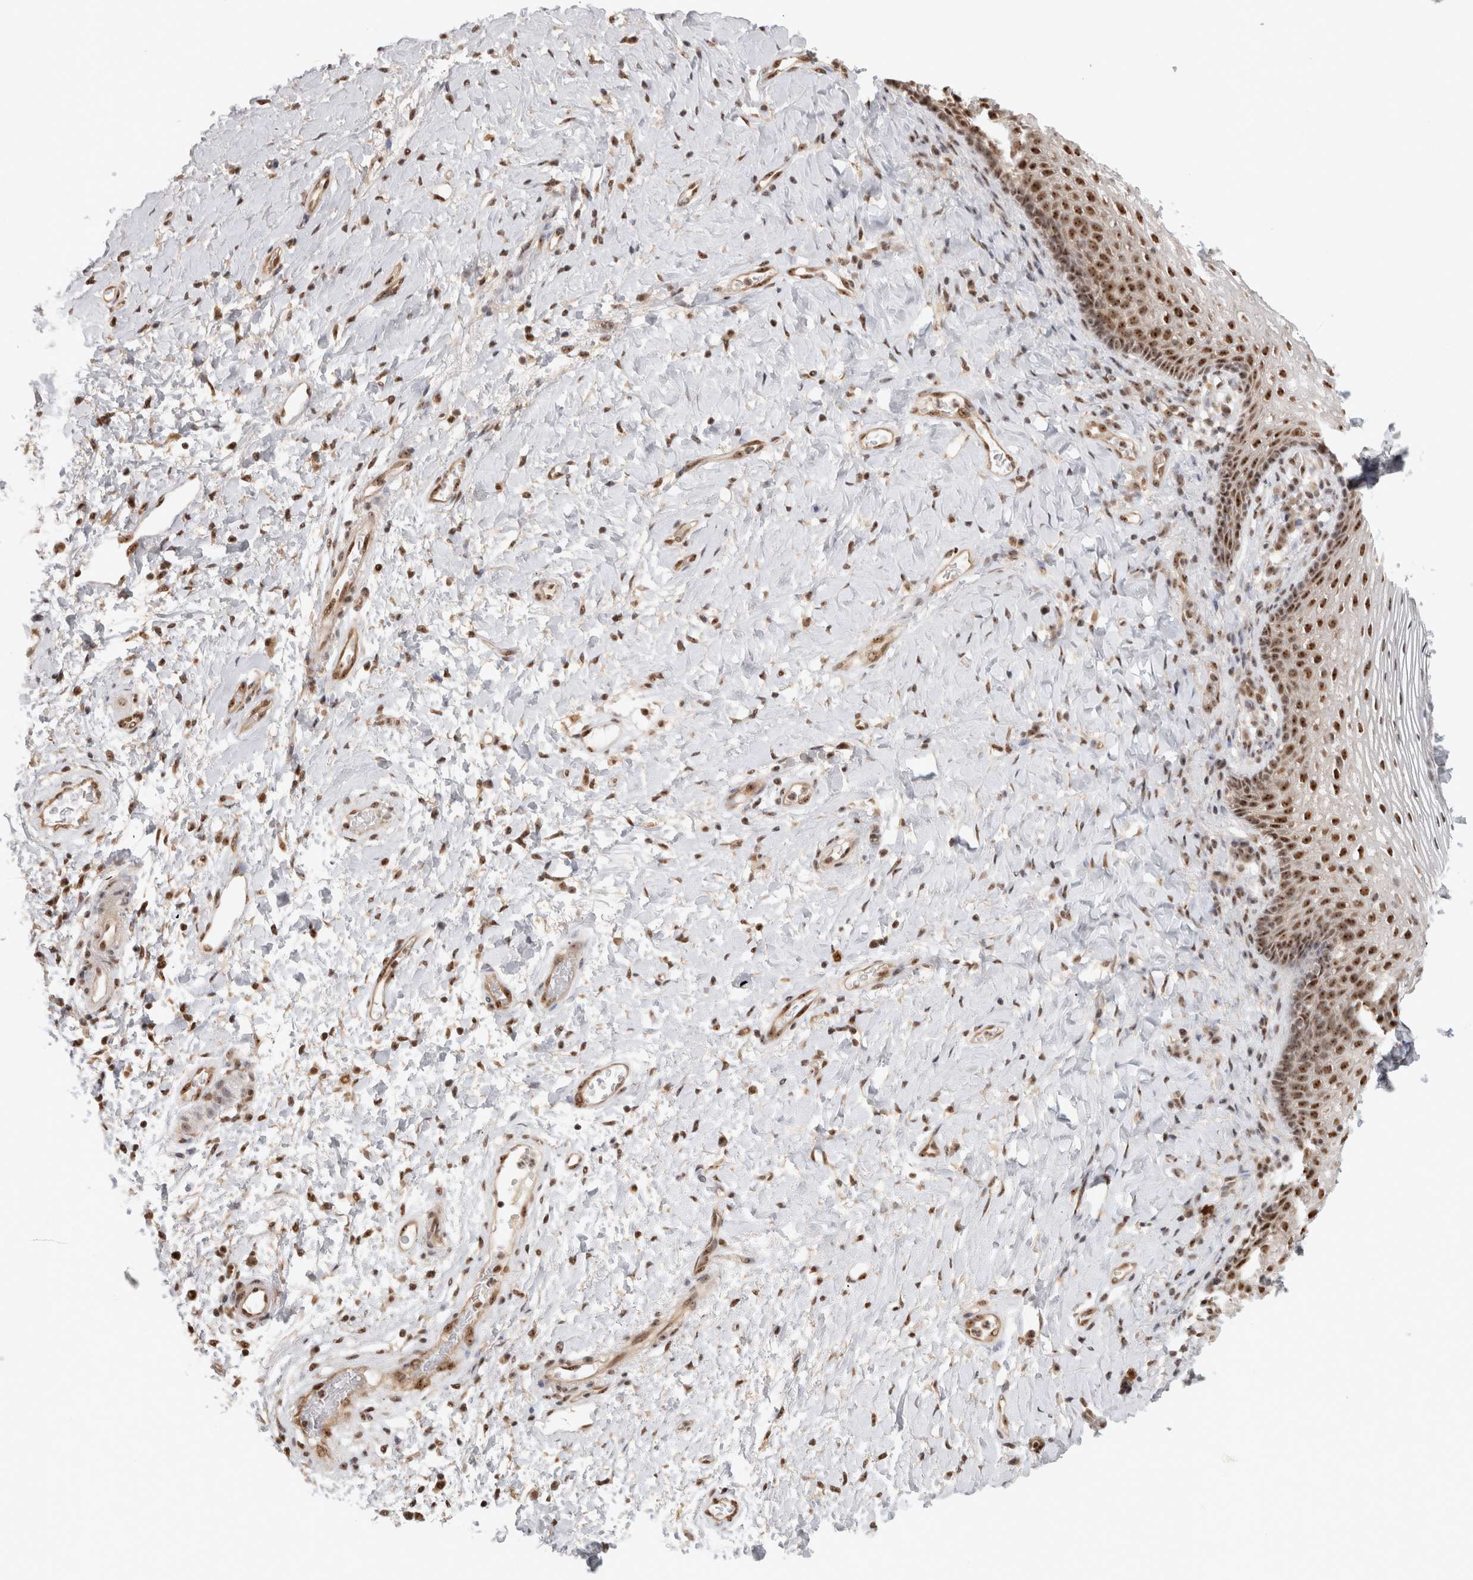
{"staining": {"intensity": "strong", "quantity": ">75%", "location": "nuclear"}, "tissue": "vagina", "cell_type": "Squamous epithelial cells", "image_type": "normal", "snomed": [{"axis": "morphology", "description": "Normal tissue, NOS"}, {"axis": "topography", "description": "Vagina"}], "caption": "Vagina stained with IHC displays strong nuclear positivity in about >75% of squamous epithelial cells.", "gene": "EBNA1BP2", "patient": {"sex": "female", "age": 60}}